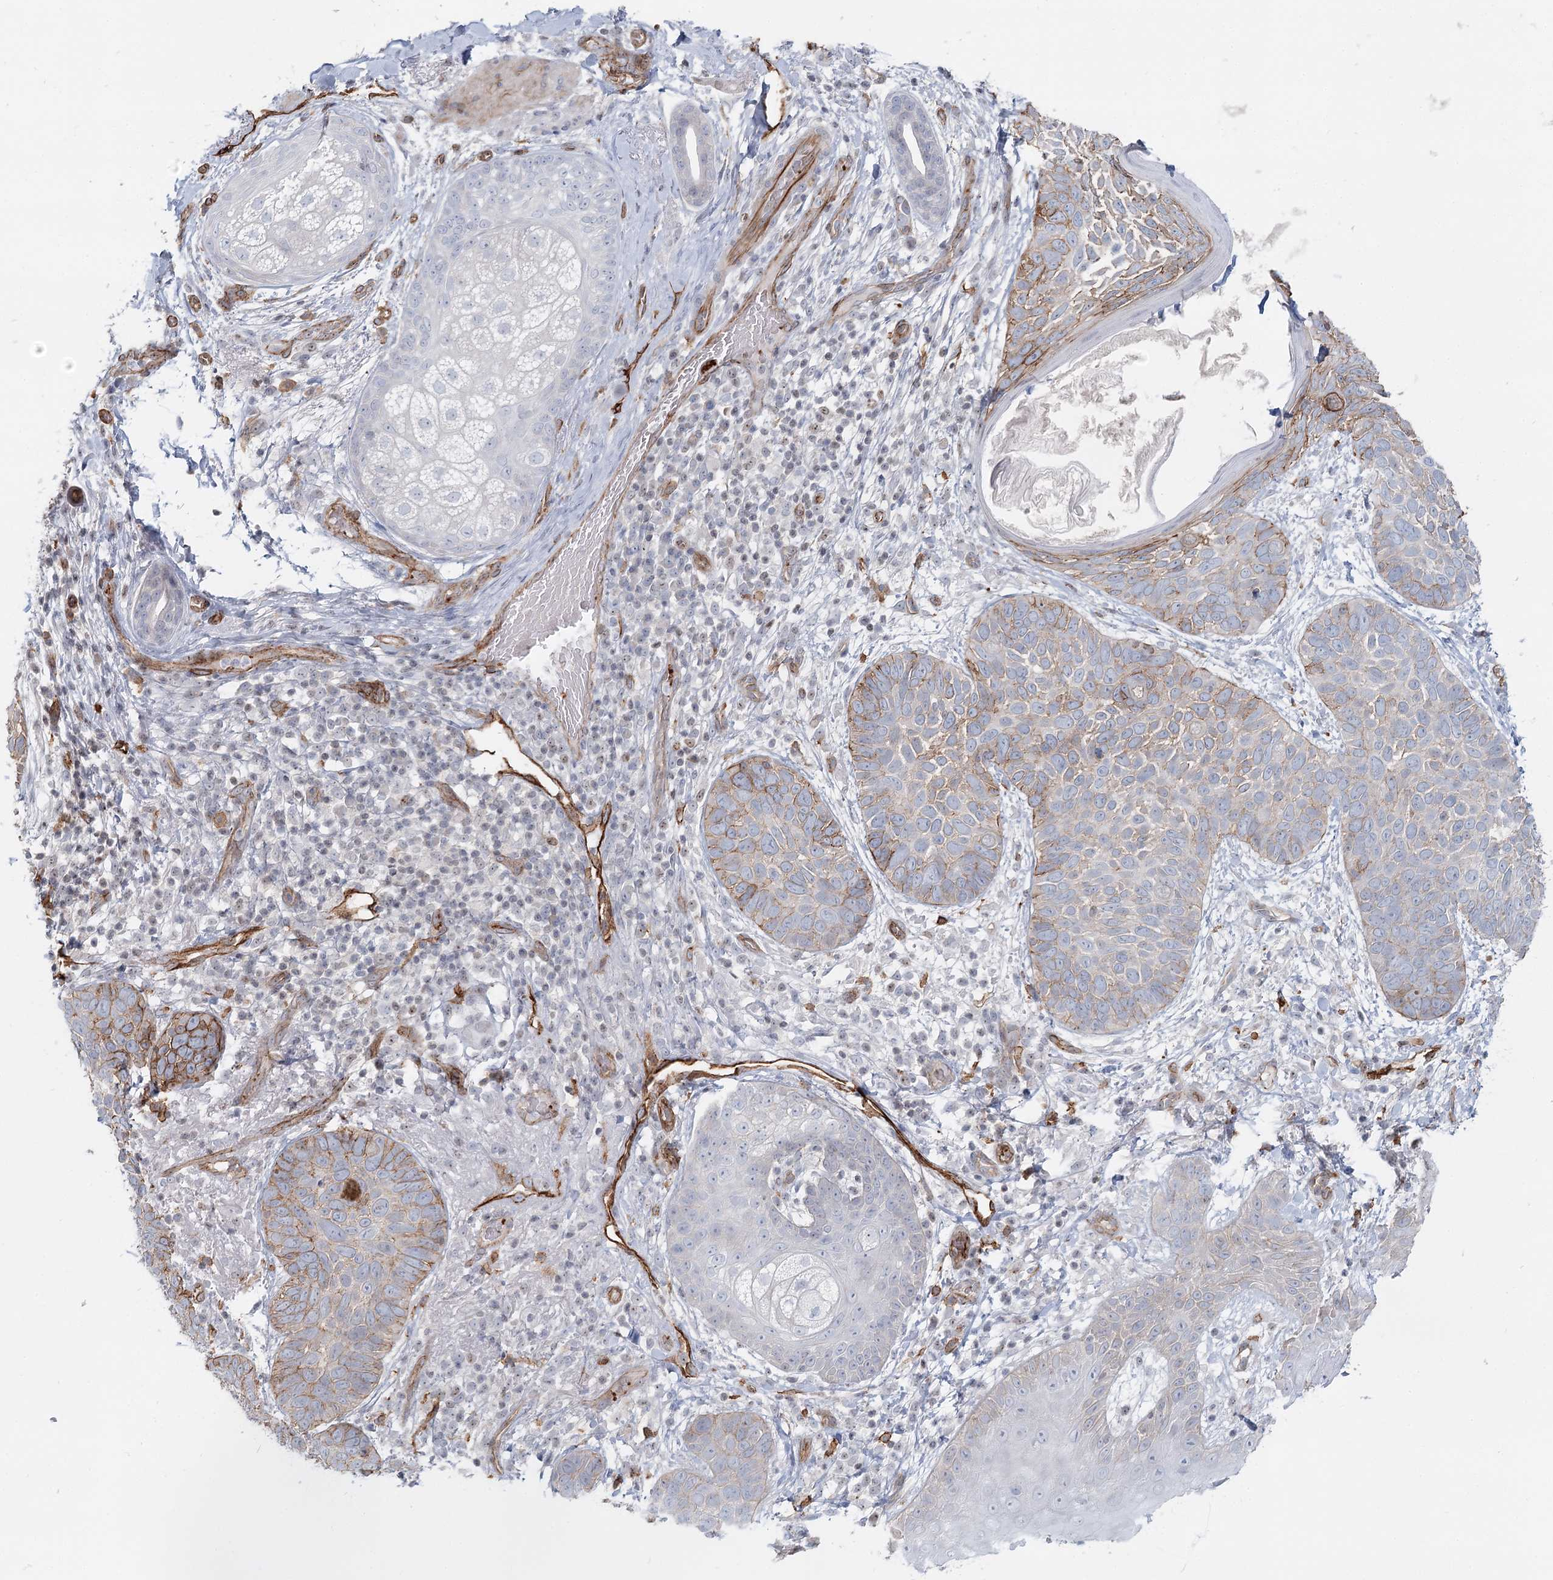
{"staining": {"intensity": "moderate", "quantity": "25%-75%", "location": "cytoplasmic/membranous"}, "tissue": "skin cancer", "cell_type": "Tumor cells", "image_type": "cancer", "snomed": [{"axis": "morphology", "description": "Basal cell carcinoma"}, {"axis": "topography", "description": "Skin"}], "caption": "This micrograph shows basal cell carcinoma (skin) stained with immunohistochemistry to label a protein in brown. The cytoplasmic/membranous of tumor cells show moderate positivity for the protein. Nuclei are counter-stained blue.", "gene": "ZFYVE28", "patient": {"sex": "male", "age": 85}}